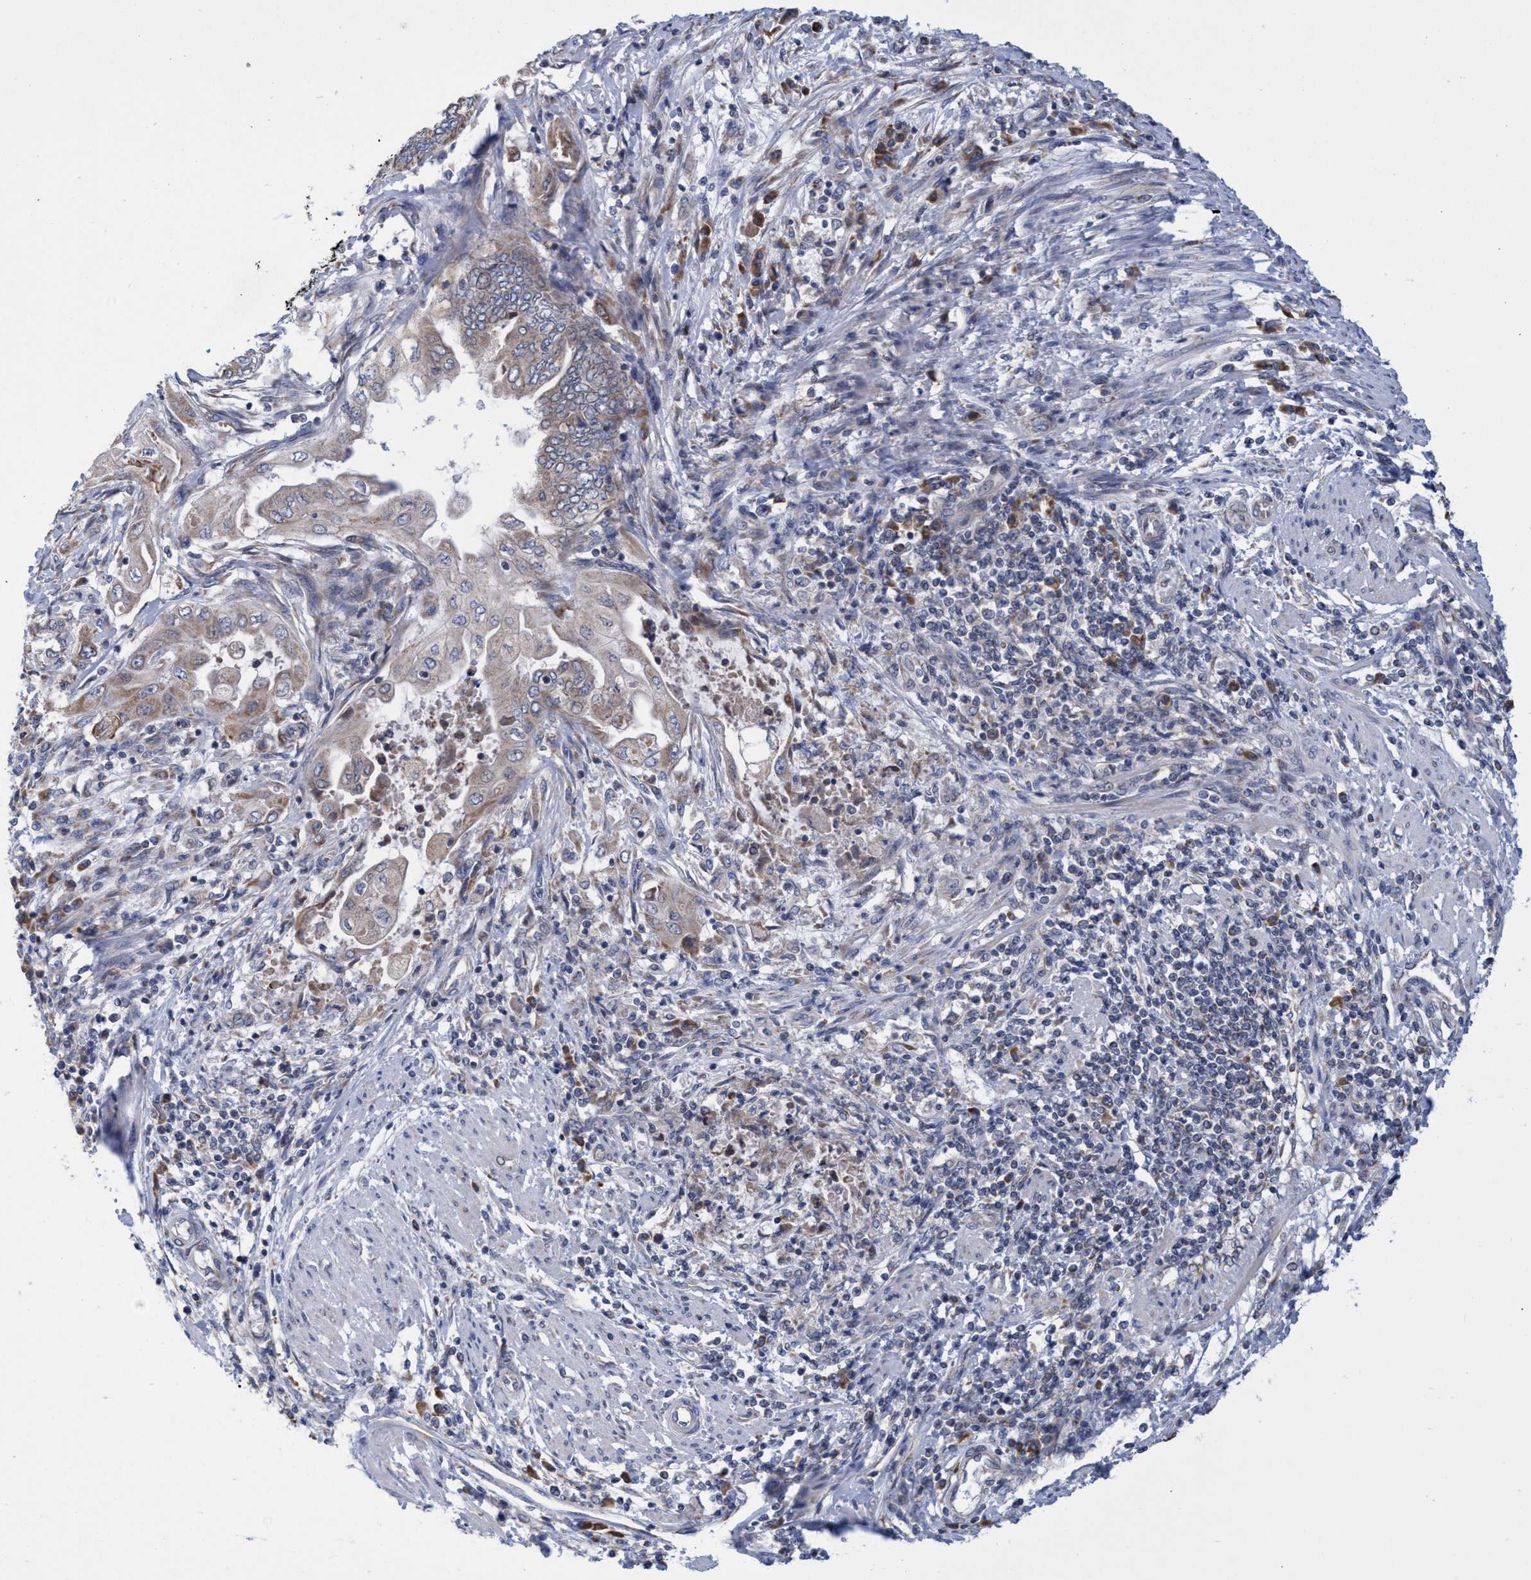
{"staining": {"intensity": "weak", "quantity": "25%-75%", "location": "cytoplasmic/membranous"}, "tissue": "endometrial cancer", "cell_type": "Tumor cells", "image_type": "cancer", "snomed": [{"axis": "morphology", "description": "Adenocarcinoma, NOS"}, {"axis": "topography", "description": "Uterus"}, {"axis": "topography", "description": "Endometrium"}], "caption": "Weak cytoplasmic/membranous protein positivity is identified in about 25%-75% of tumor cells in adenocarcinoma (endometrial).", "gene": "NAT16", "patient": {"sex": "female", "age": 70}}